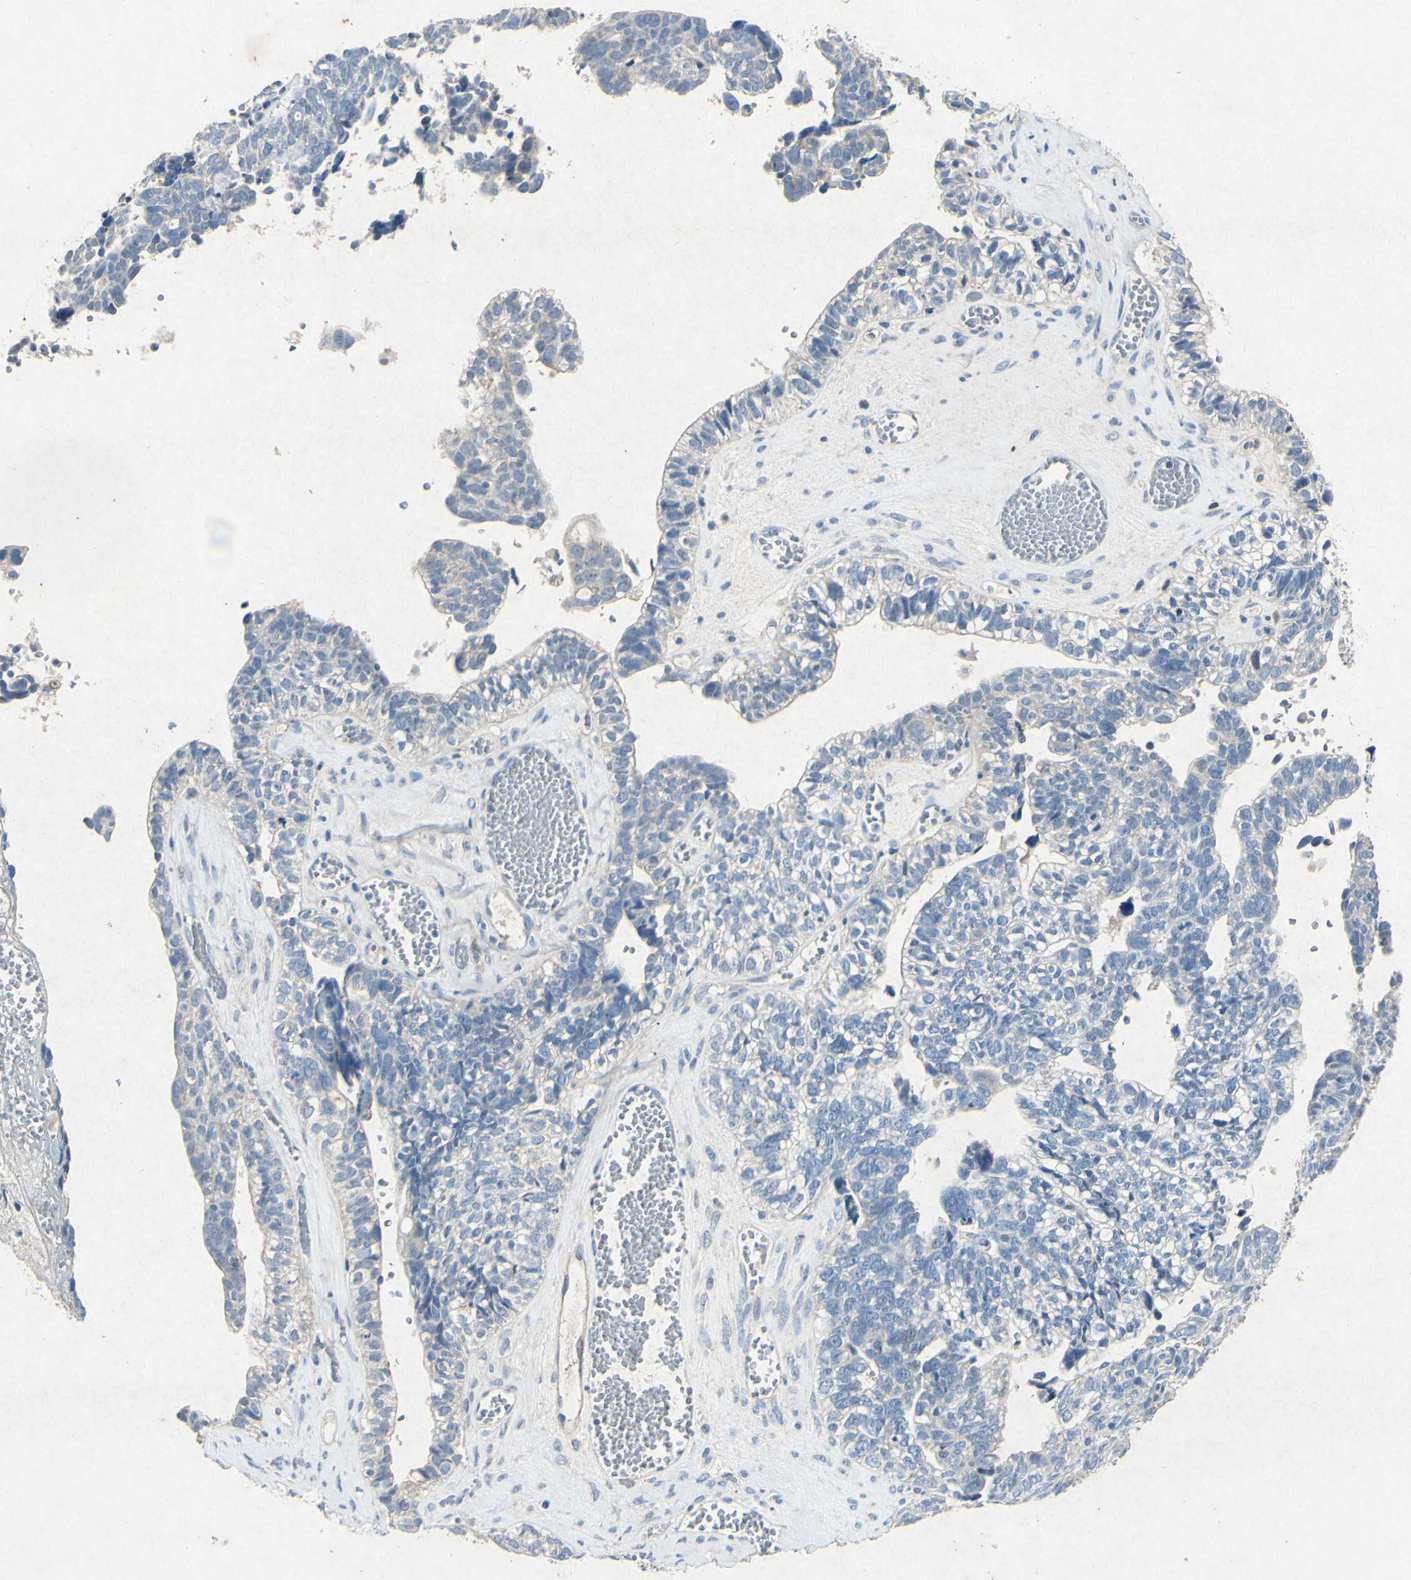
{"staining": {"intensity": "negative", "quantity": "none", "location": "none"}, "tissue": "ovarian cancer", "cell_type": "Tumor cells", "image_type": "cancer", "snomed": [{"axis": "morphology", "description": "Cystadenocarcinoma, serous, NOS"}, {"axis": "topography", "description": "Ovary"}], "caption": "This image is of ovarian cancer stained with immunohistochemistry (IHC) to label a protein in brown with the nuclei are counter-stained blue. There is no expression in tumor cells.", "gene": "SNAP91", "patient": {"sex": "female", "age": 79}}